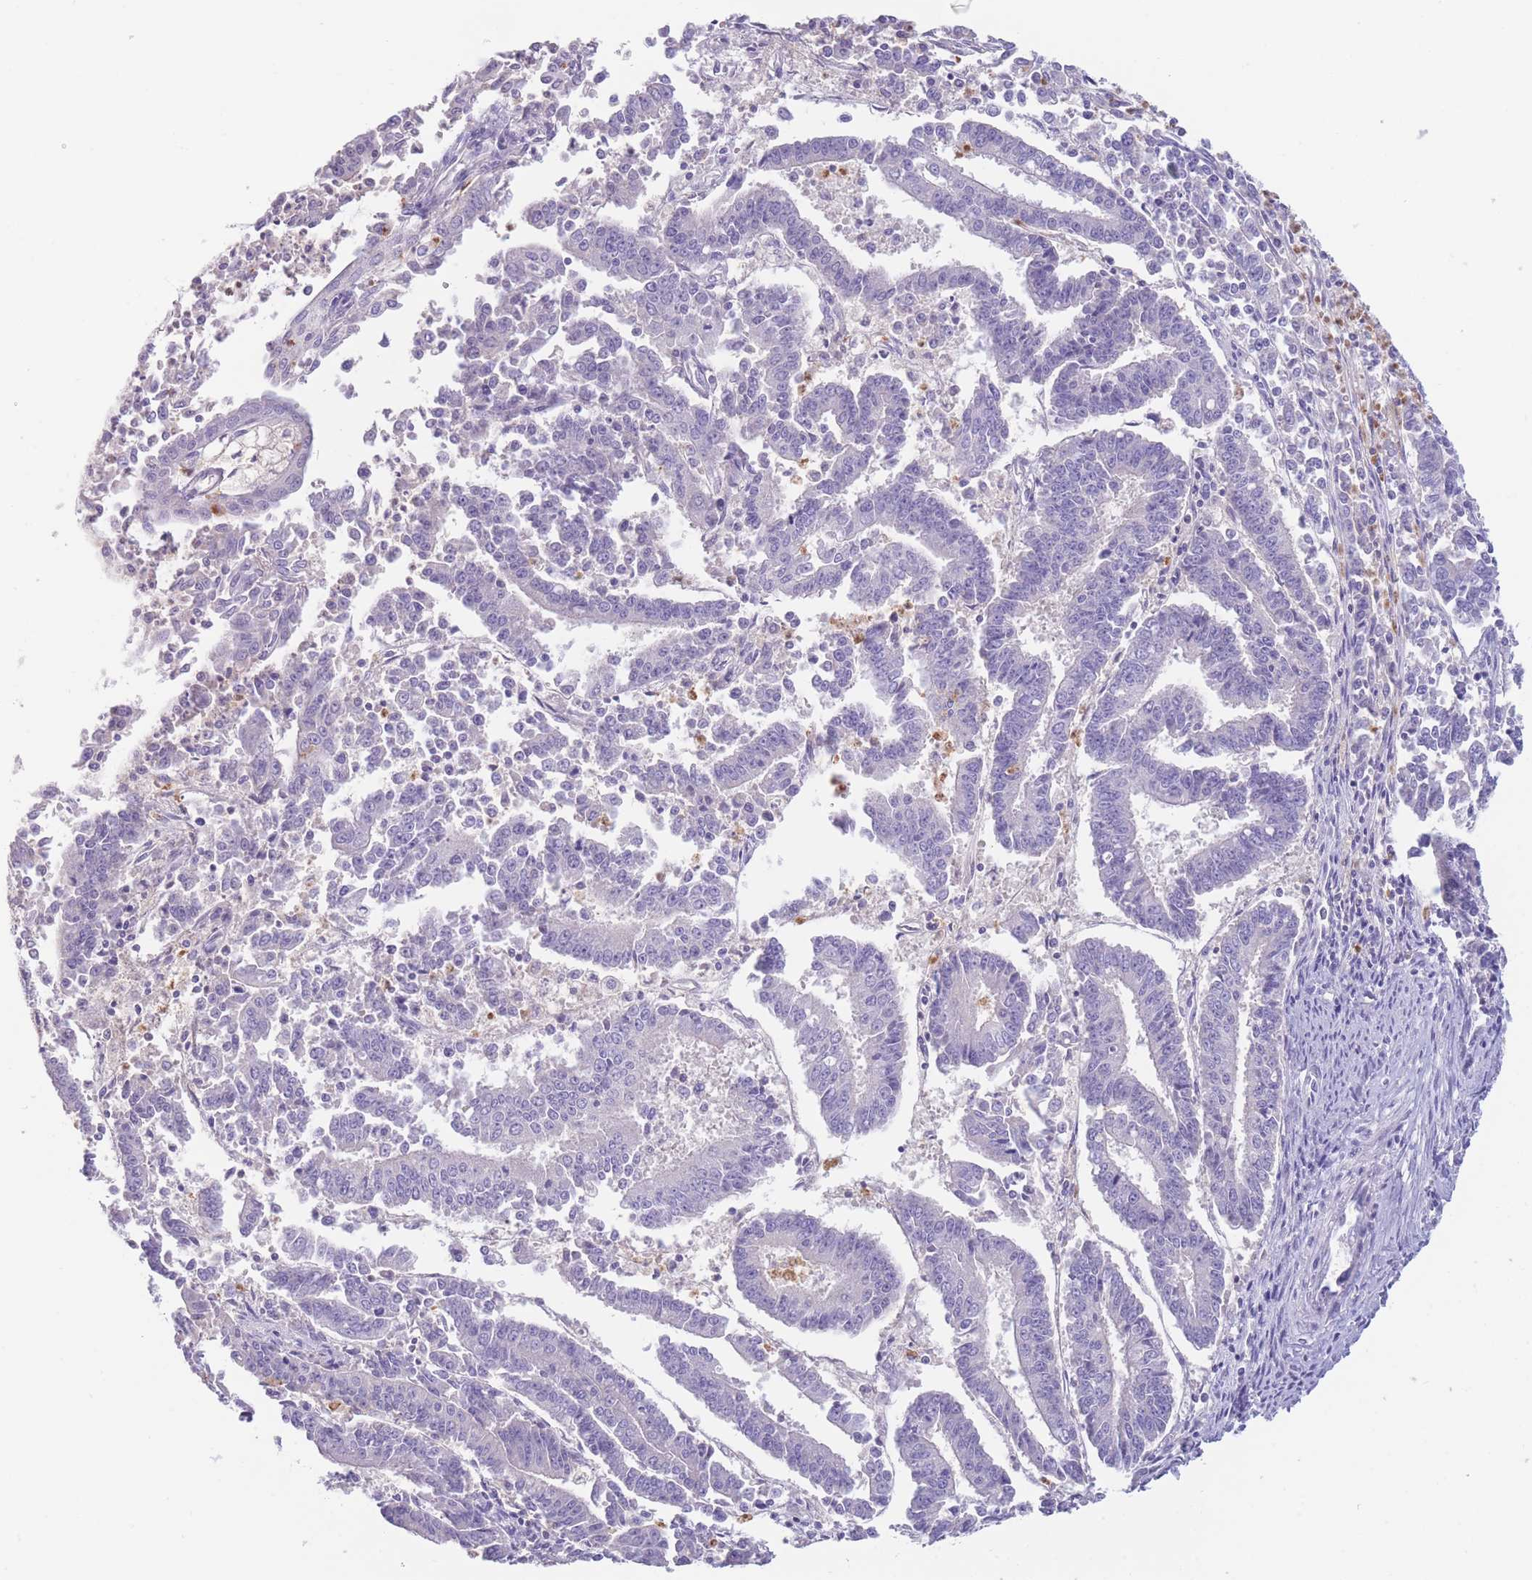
{"staining": {"intensity": "negative", "quantity": "none", "location": "none"}, "tissue": "endometrial cancer", "cell_type": "Tumor cells", "image_type": "cancer", "snomed": [{"axis": "morphology", "description": "Adenocarcinoma, NOS"}, {"axis": "topography", "description": "Endometrium"}], "caption": "Immunohistochemical staining of human endometrial cancer (adenocarcinoma) exhibits no significant expression in tumor cells.", "gene": "ST3GAL4", "patient": {"sex": "female", "age": 73}}